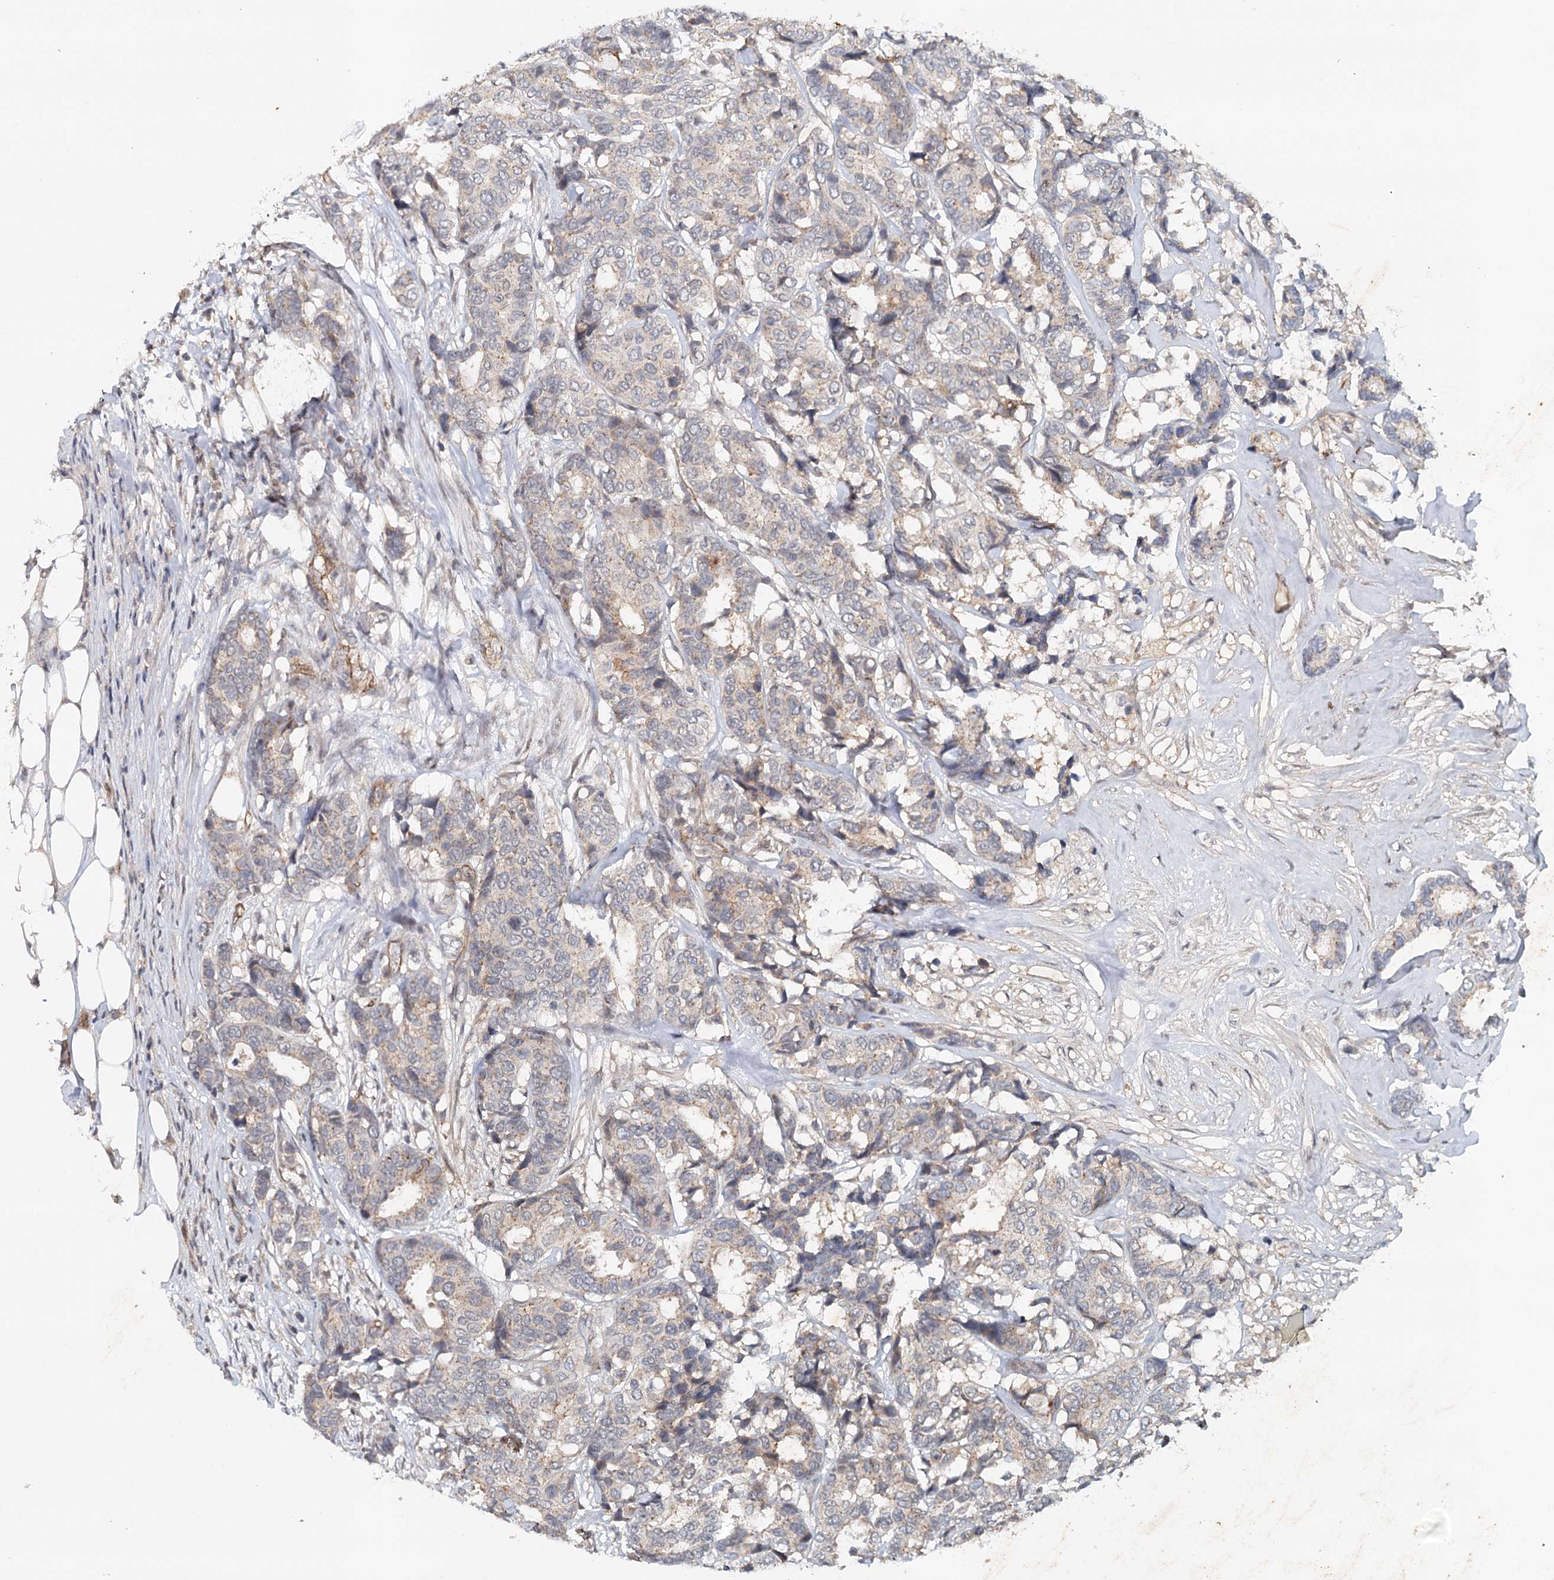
{"staining": {"intensity": "weak", "quantity": "<25%", "location": "cytoplasmic/membranous"}, "tissue": "breast cancer", "cell_type": "Tumor cells", "image_type": "cancer", "snomed": [{"axis": "morphology", "description": "Duct carcinoma"}, {"axis": "topography", "description": "Breast"}], "caption": "Immunohistochemistry of breast cancer (invasive ductal carcinoma) exhibits no expression in tumor cells. (DAB (3,3'-diaminobenzidine) immunohistochemistry visualized using brightfield microscopy, high magnification).", "gene": "SYNPO", "patient": {"sex": "female", "age": 87}}